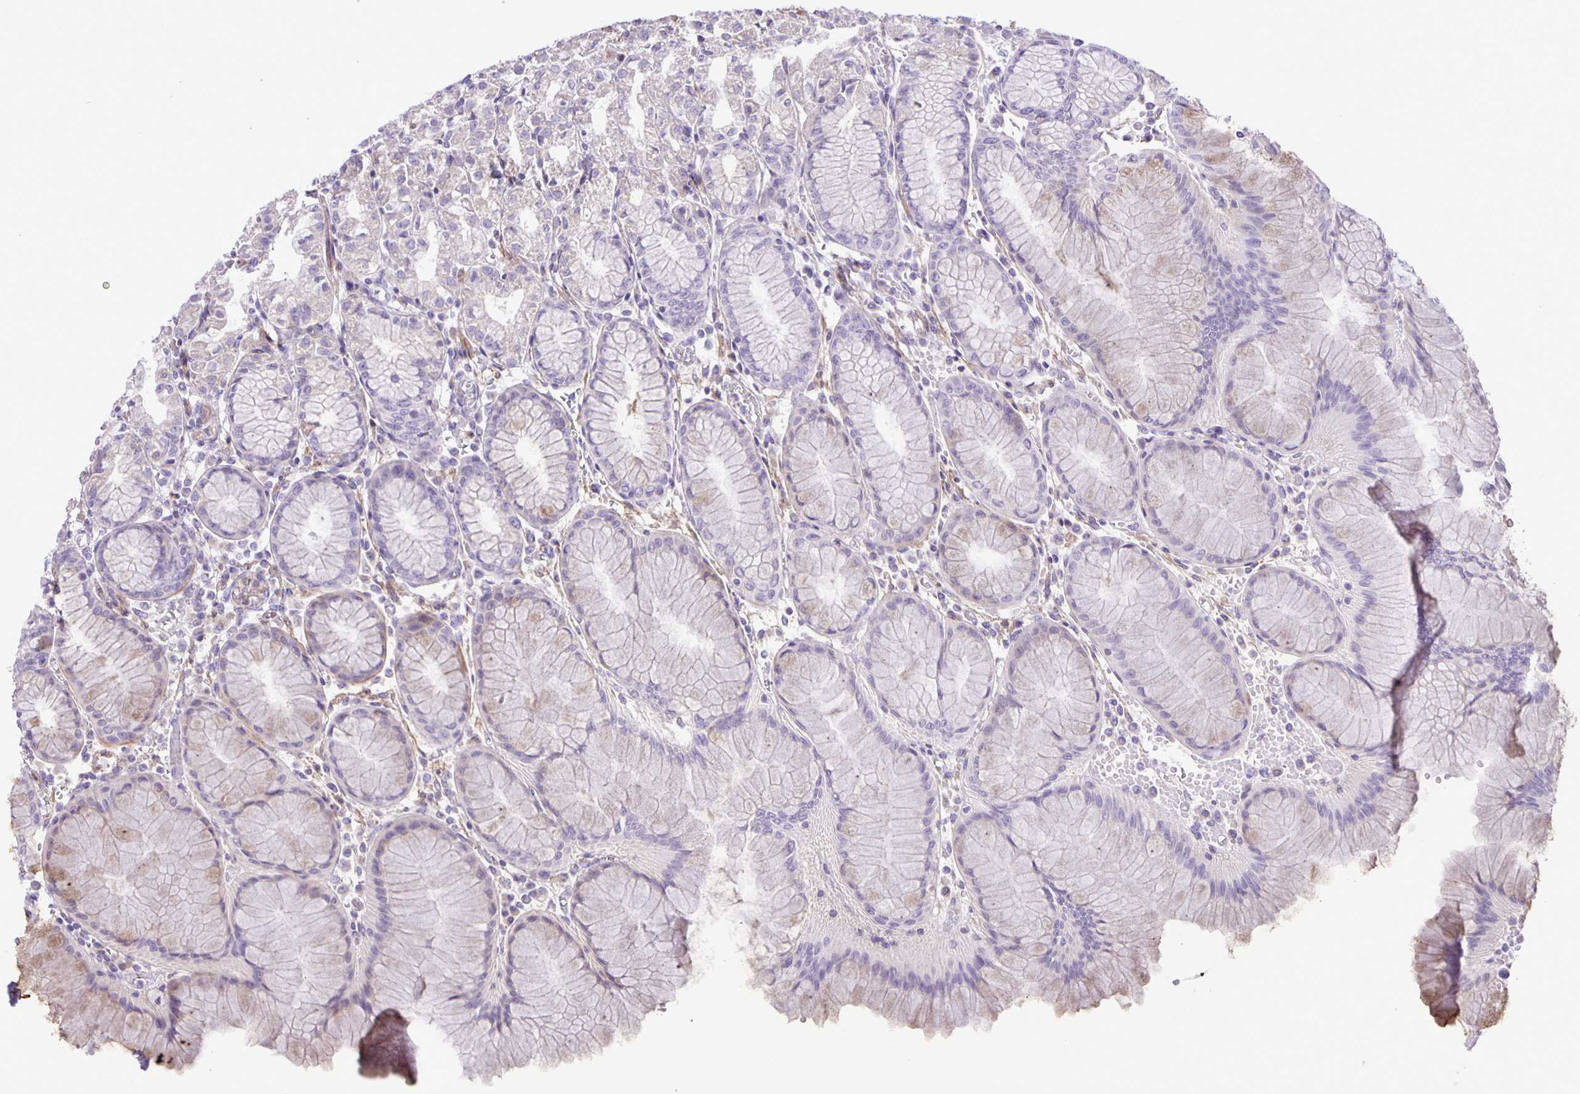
{"staining": {"intensity": "weak", "quantity": "<25%", "location": "cytoplasmic/membranous"}, "tissue": "stomach", "cell_type": "Glandular cells", "image_type": "normal", "snomed": [{"axis": "morphology", "description": "Normal tissue, NOS"}, {"axis": "topography", "description": "Stomach"}], "caption": "Histopathology image shows no protein expression in glandular cells of unremarkable stomach.", "gene": "ADCK1", "patient": {"sex": "female", "age": 57}}